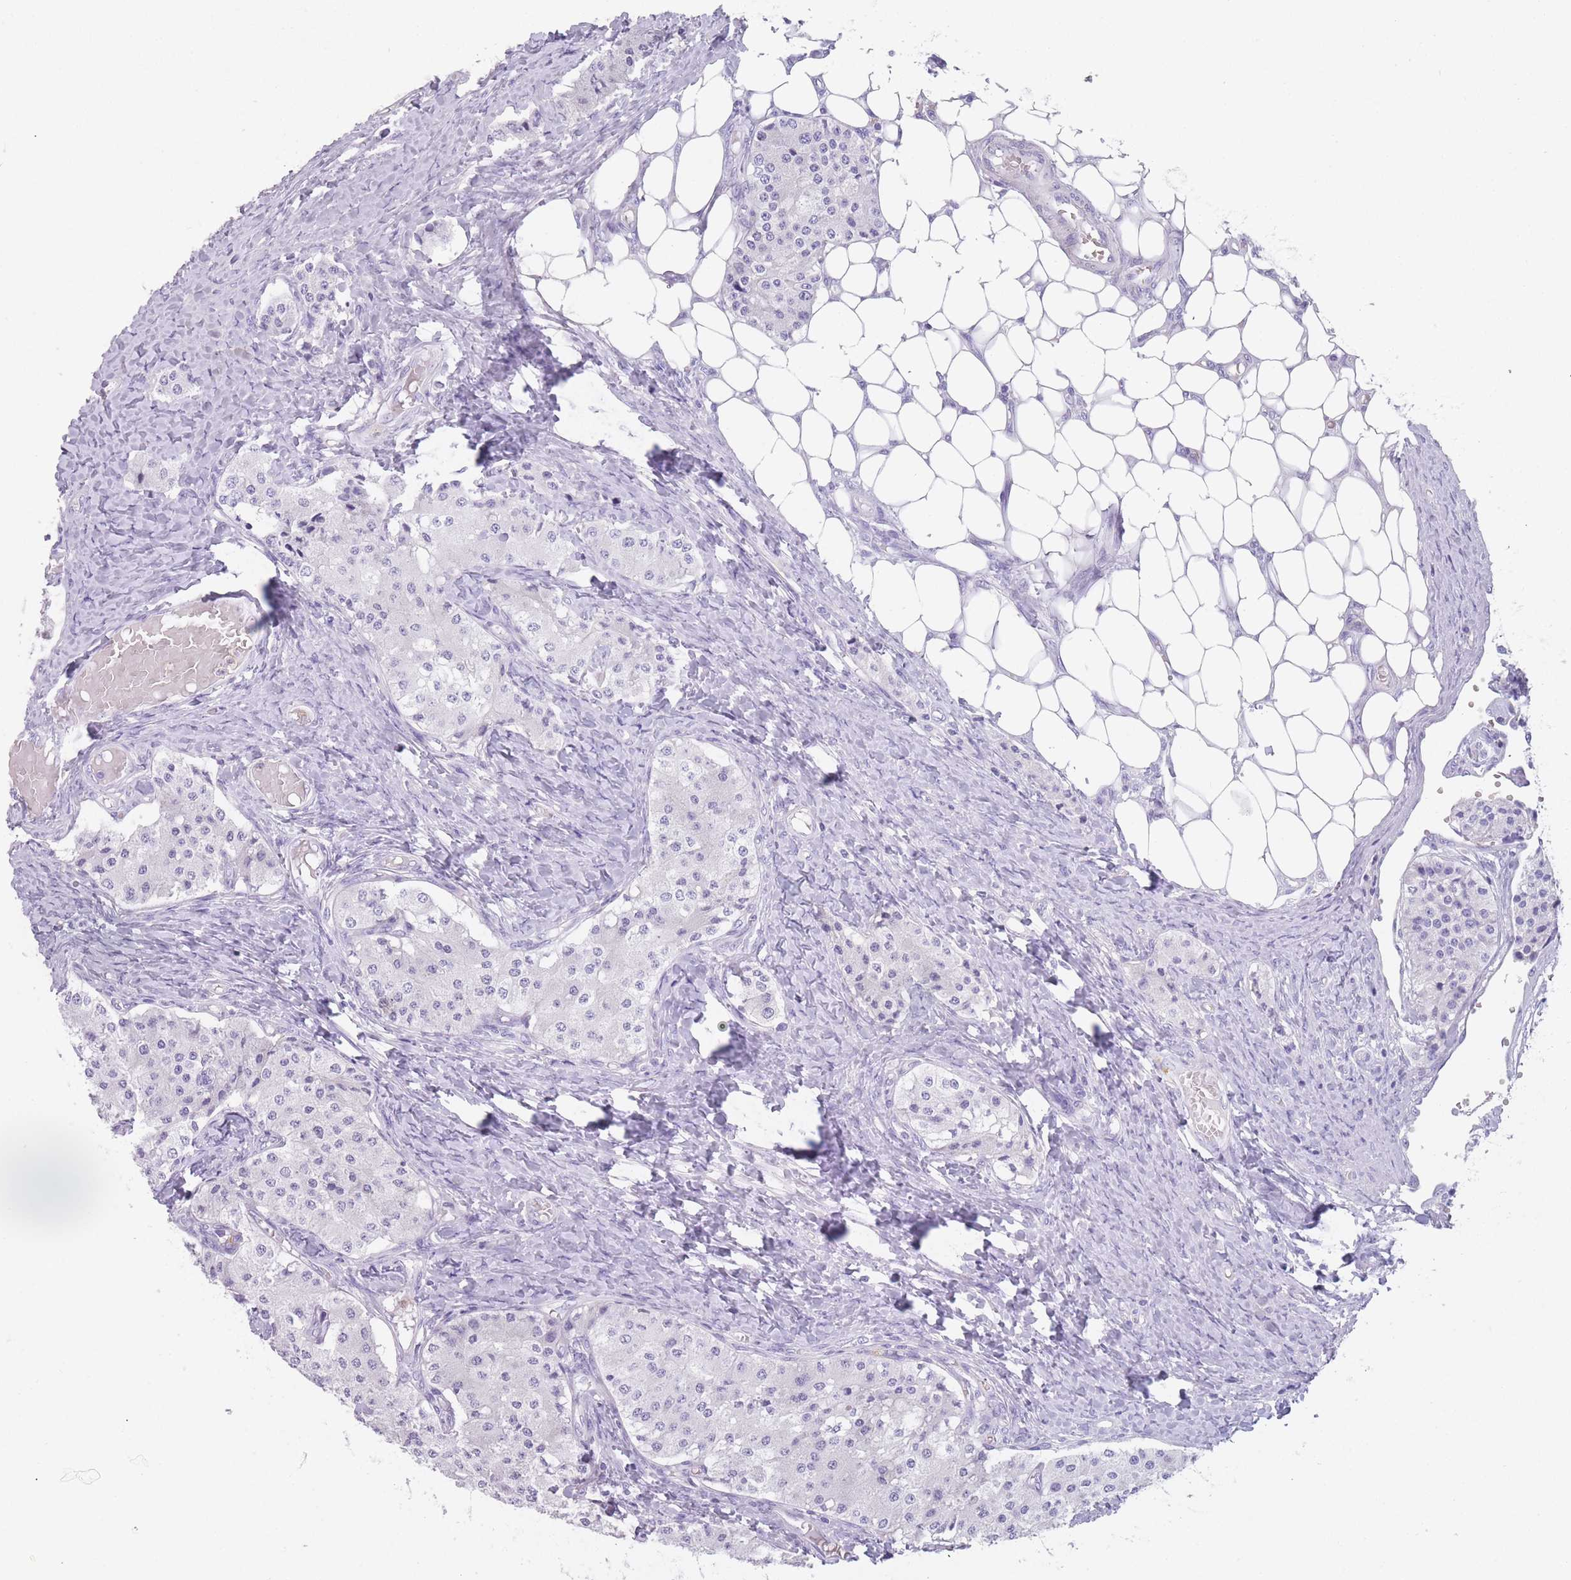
{"staining": {"intensity": "negative", "quantity": "none", "location": "none"}, "tissue": "carcinoid", "cell_type": "Tumor cells", "image_type": "cancer", "snomed": [{"axis": "morphology", "description": "Carcinoid, malignant, NOS"}, {"axis": "topography", "description": "Colon"}], "caption": "Immunohistochemical staining of human carcinoid exhibits no significant positivity in tumor cells.", "gene": "CR1L", "patient": {"sex": "female", "age": 52}}